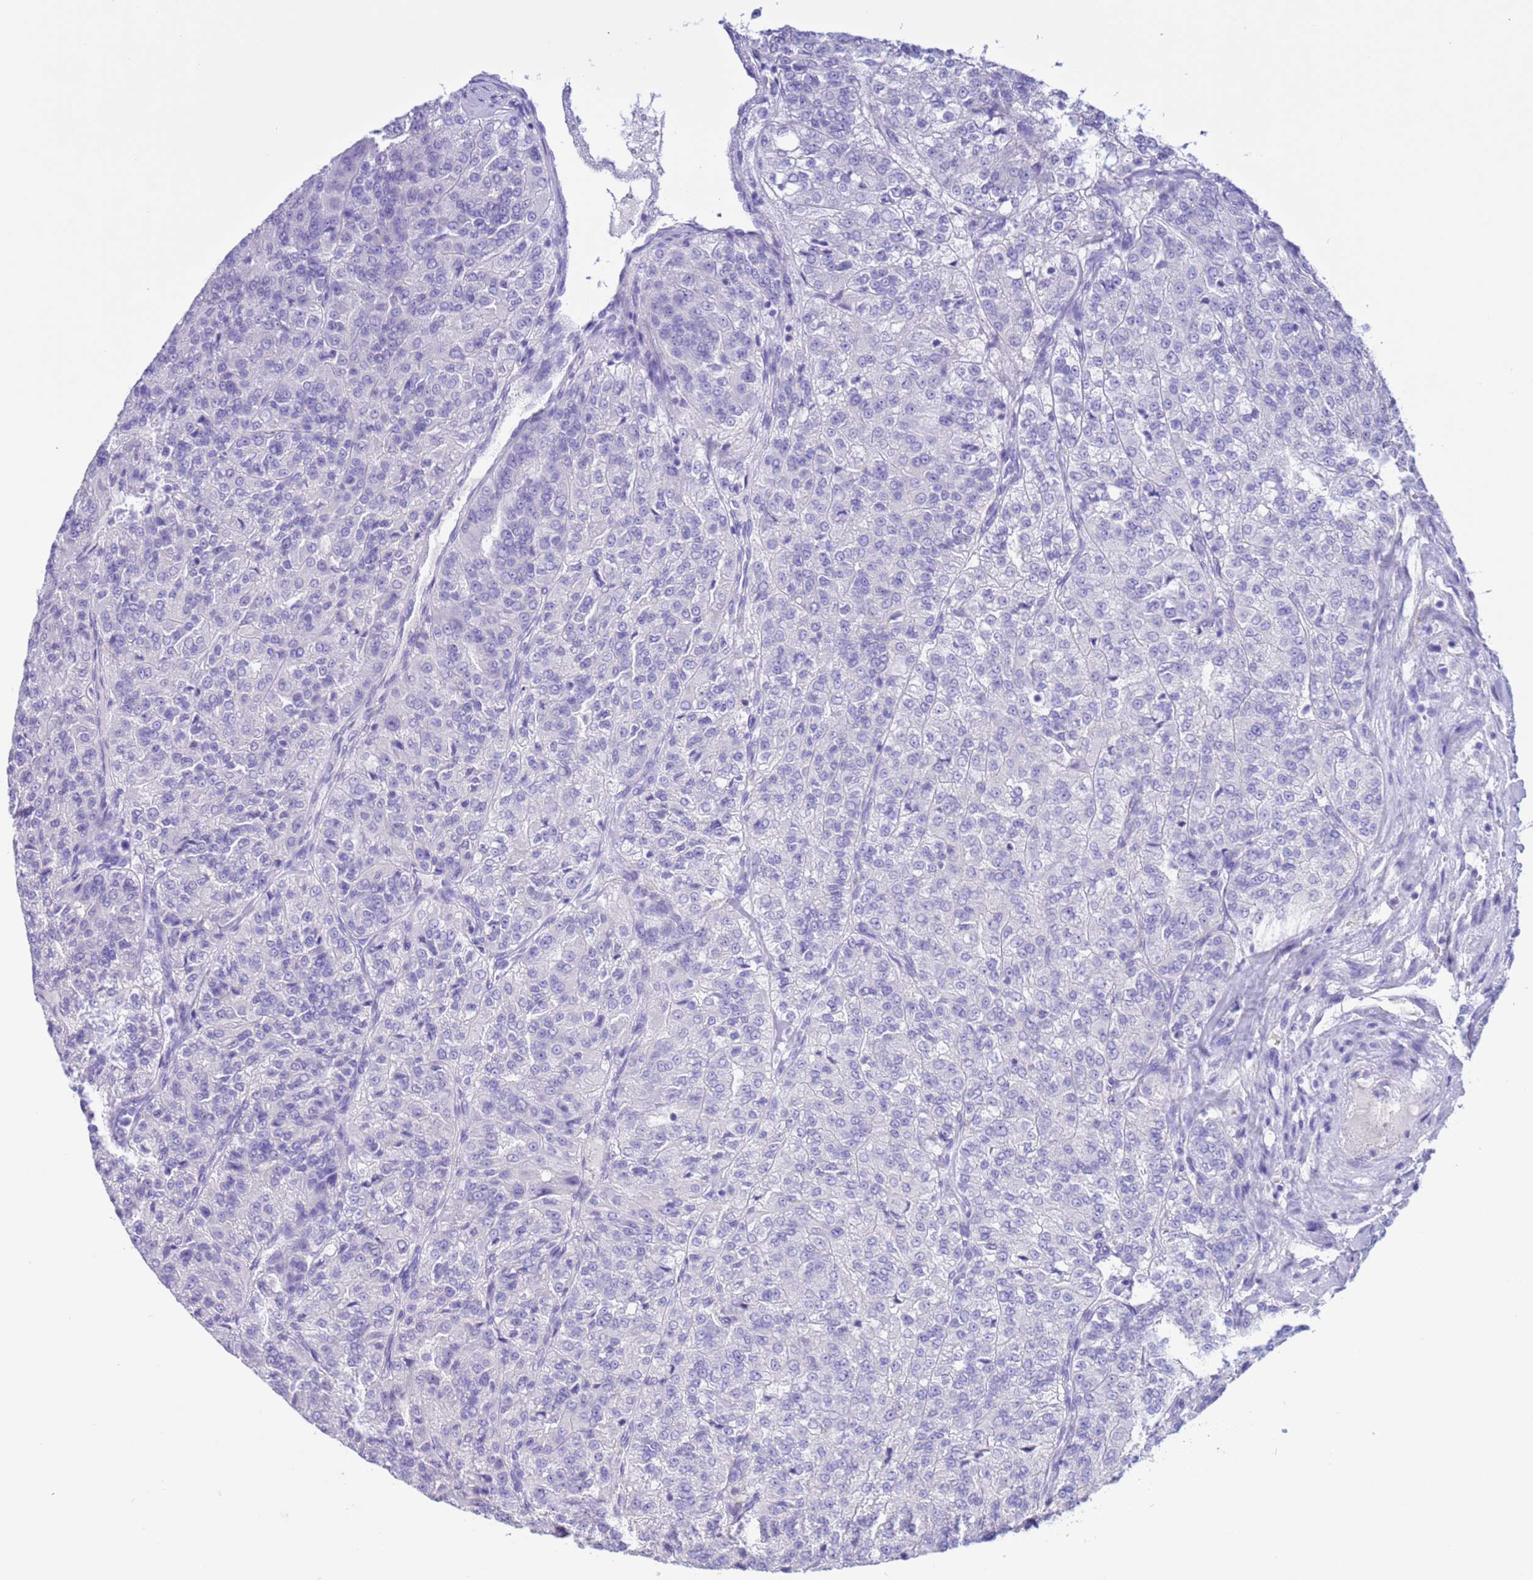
{"staining": {"intensity": "negative", "quantity": "none", "location": "none"}, "tissue": "renal cancer", "cell_type": "Tumor cells", "image_type": "cancer", "snomed": [{"axis": "morphology", "description": "Adenocarcinoma, NOS"}, {"axis": "topography", "description": "Kidney"}], "caption": "Immunohistochemistry (IHC) histopathology image of neoplastic tissue: renal adenocarcinoma stained with DAB exhibits no significant protein expression in tumor cells.", "gene": "CPB1", "patient": {"sex": "female", "age": 63}}